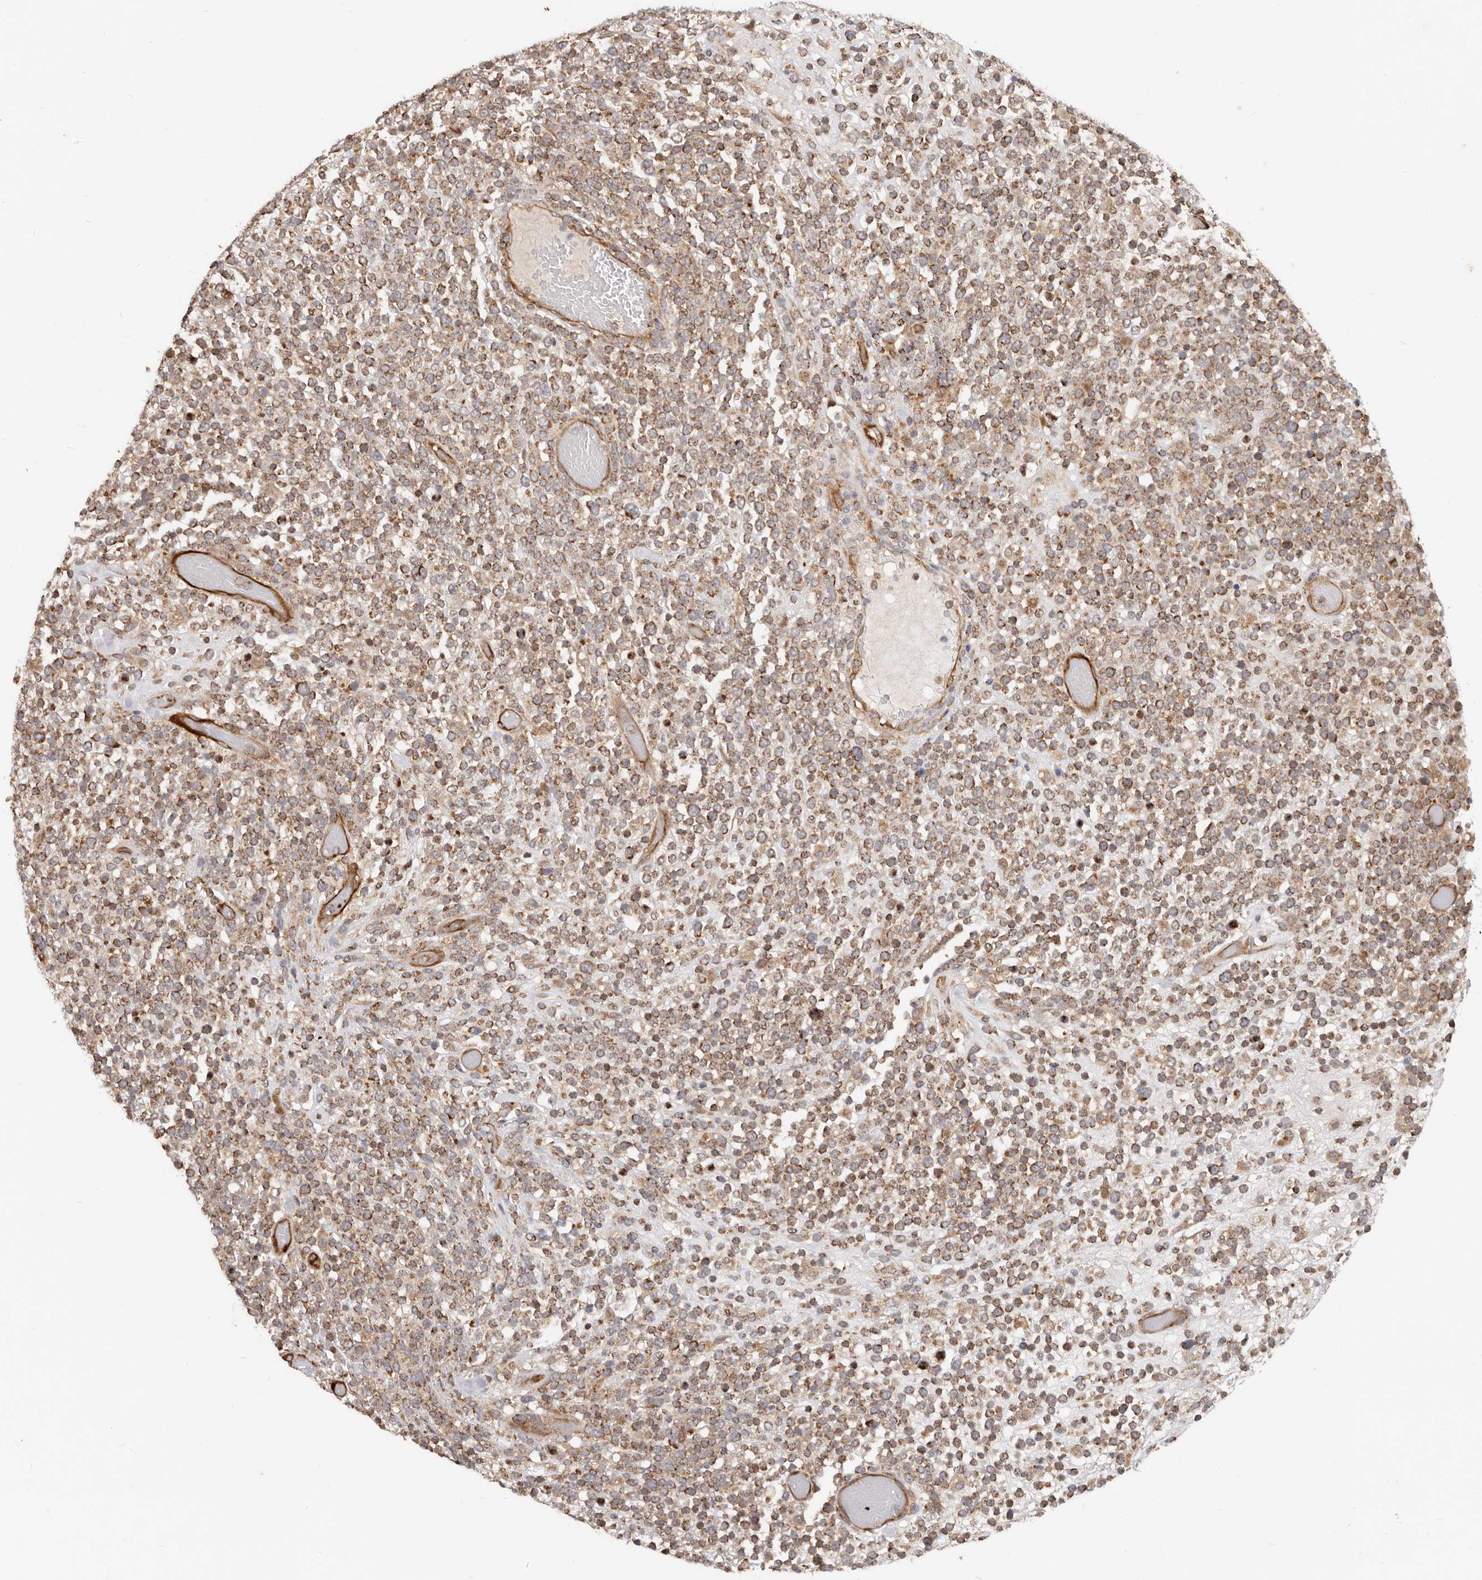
{"staining": {"intensity": "moderate", "quantity": ">75%", "location": "cytoplasmic/membranous"}, "tissue": "lymphoma", "cell_type": "Tumor cells", "image_type": "cancer", "snomed": [{"axis": "morphology", "description": "Malignant lymphoma, non-Hodgkin's type, High grade"}, {"axis": "topography", "description": "Colon"}], "caption": "Immunohistochemical staining of human lymphoma reveals medium levels of moderate cytoplasmic/membranous expression in about >75% of tumor cells.", "gene": "USP49", "patient": {"sex": "female", "age": 53}}